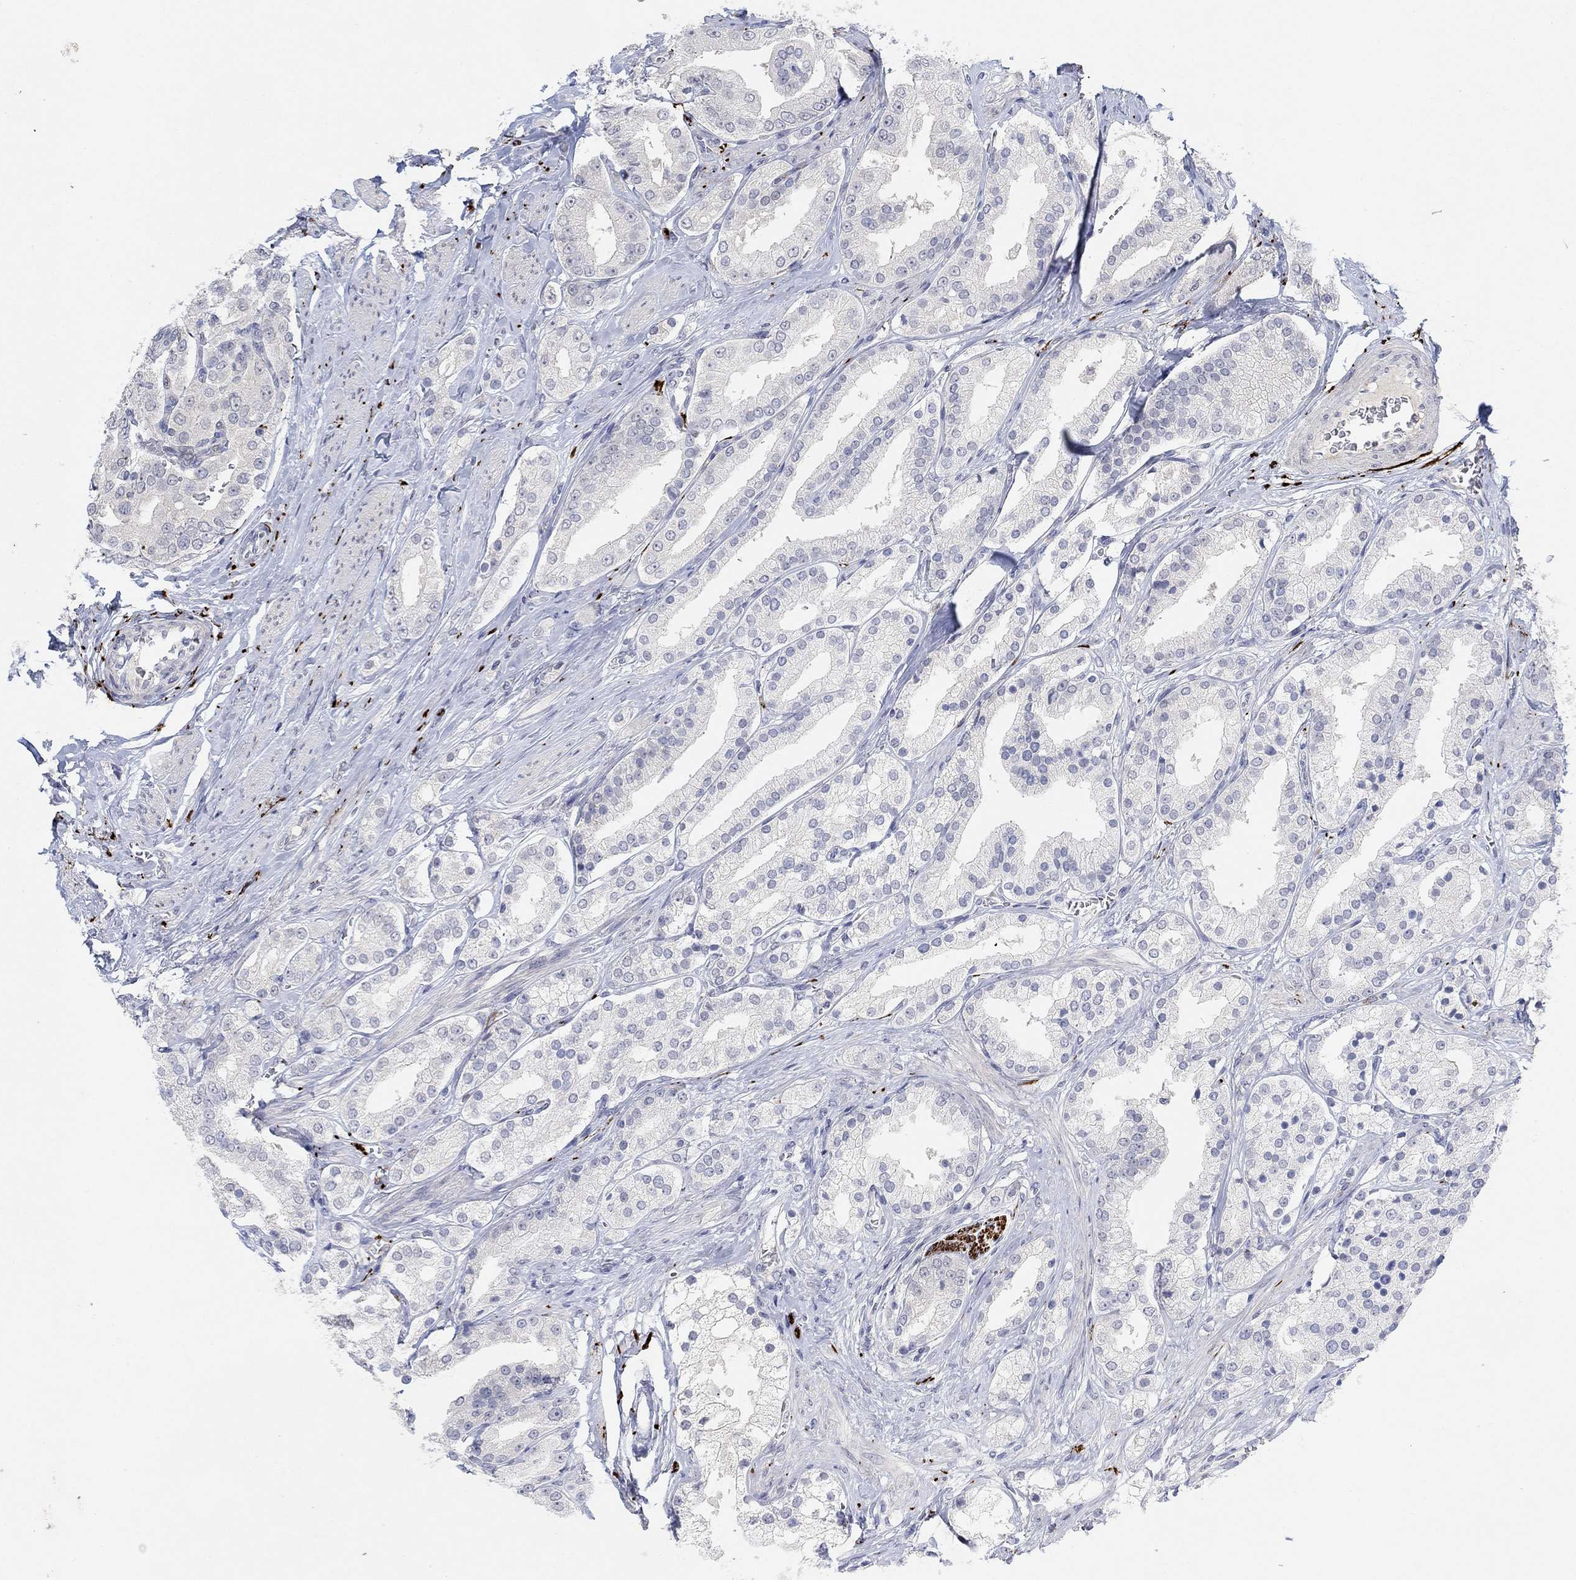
{"staining": {"intensity": "negative", "quantity": "none", "location": "none"}, "tissue": "prostate cancer", "cell_type": "Tumor cells", "image_type": "cancer", "snomed": [{"axis": "morphology", "description": "Adenocarcinoma, NOS"}, {"axis": "topography", "description": "Prostate and seminal vesicle, NOS"}, {"axis": "topography", "description": "Prostate"}], "caption": "Immunohistochemical staining of prostate cancer (adenocarcinoma) displays no significant expression in tumor cells.", "gene": "VAT1L", "patient": {"sex": "male", "age": 67}}